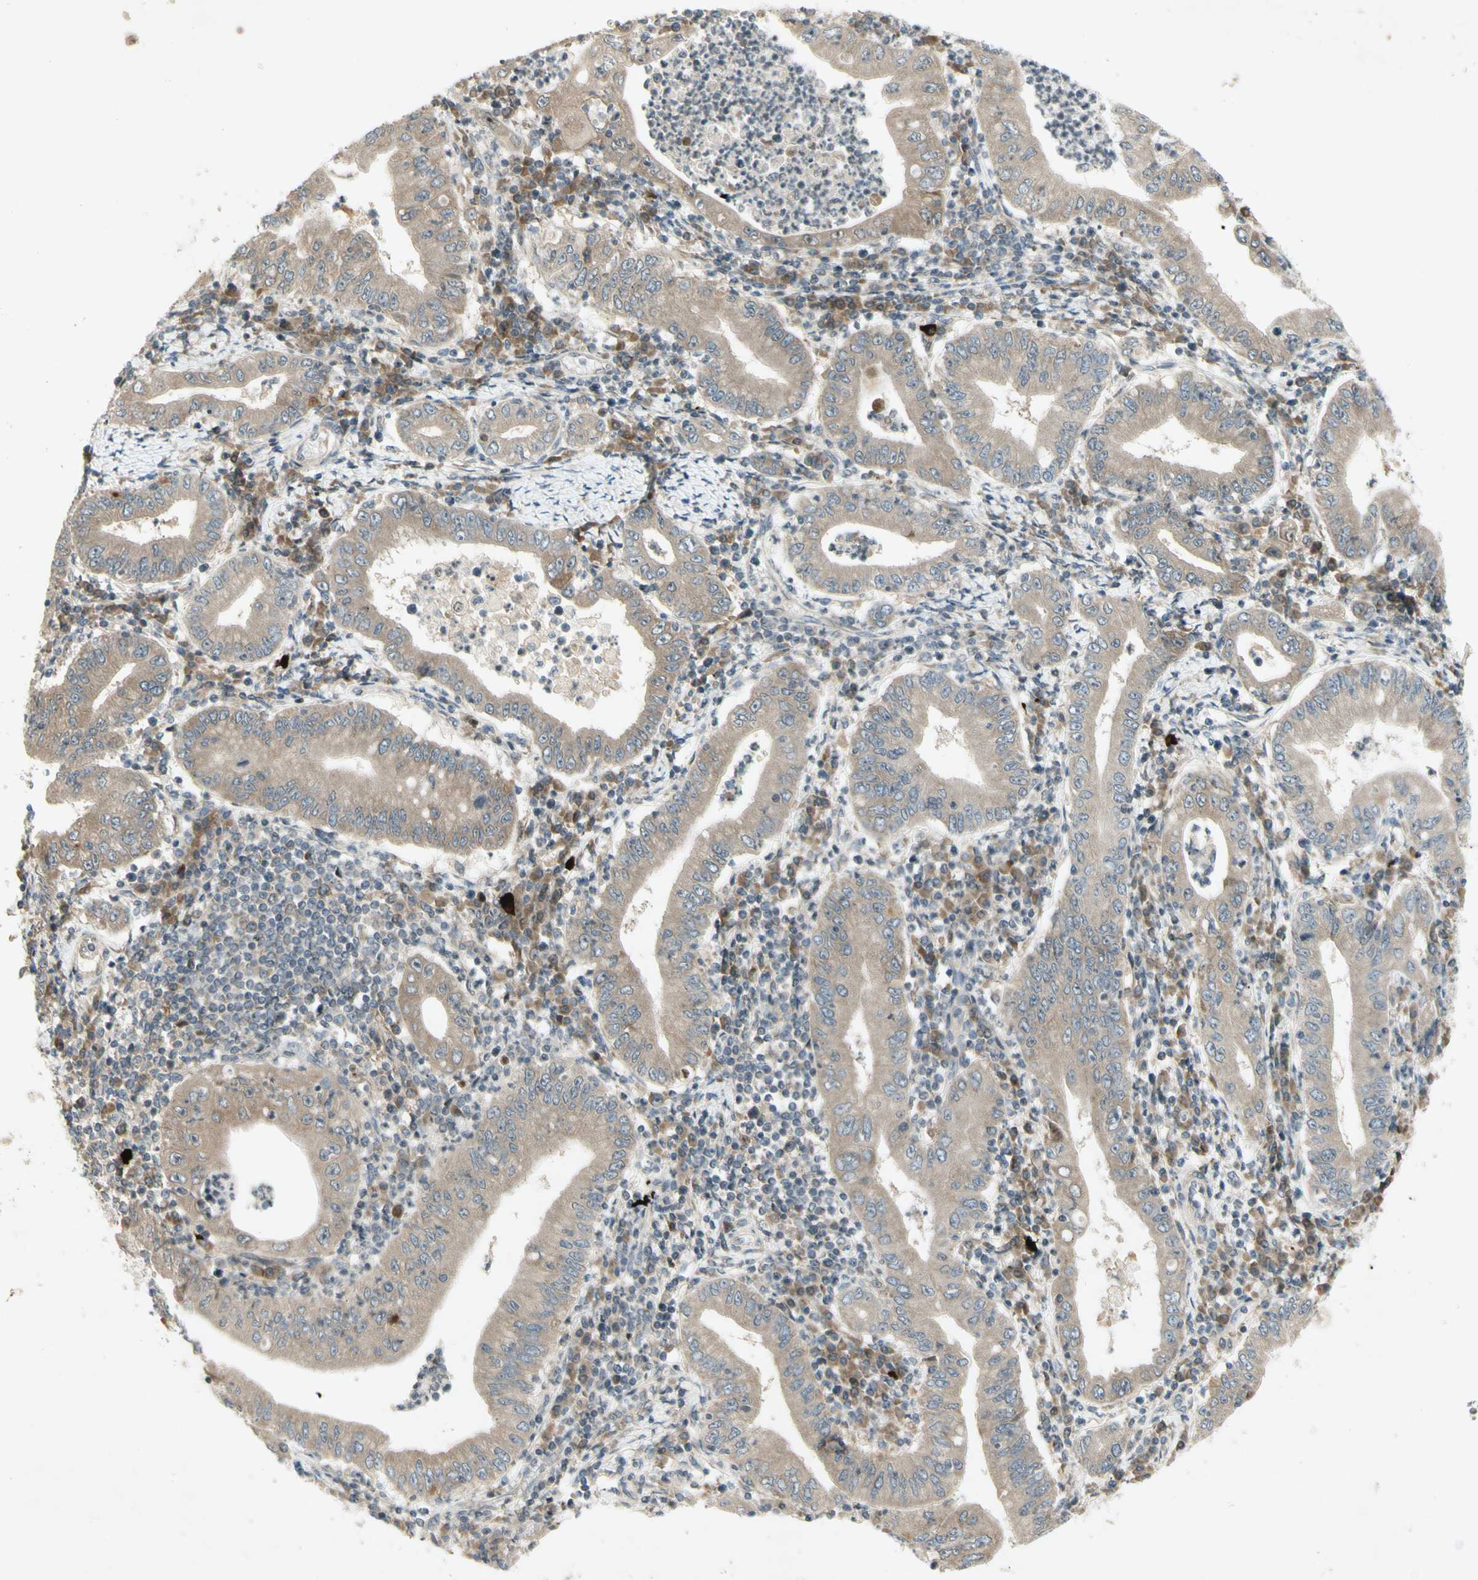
{"staining": {"intensity": "weak", "quantity": ">75%", "location": "none"}, "tissue": "stomach cancer", "cell_type": "Tumor cells", "image_type": "cancer", "snomed": [{"axis": "morphology", "description": "Normal tissue, NOS"}, {"axis": "morphology", "description": "Adenocarcinoma, NOS"}, {"axis": "topography", "description": "Esophagus"}, {"axis": "topography", "description": "Stomach, upper"}, {"axis": "topography", "description": "Peripheral nerve tissue"}], "caption": "Human stomach cancer stained with a protein marker displays weak staining in tumor cells.", "gene": "ETF1", "patient": {"sex": "male", "age": 62}}